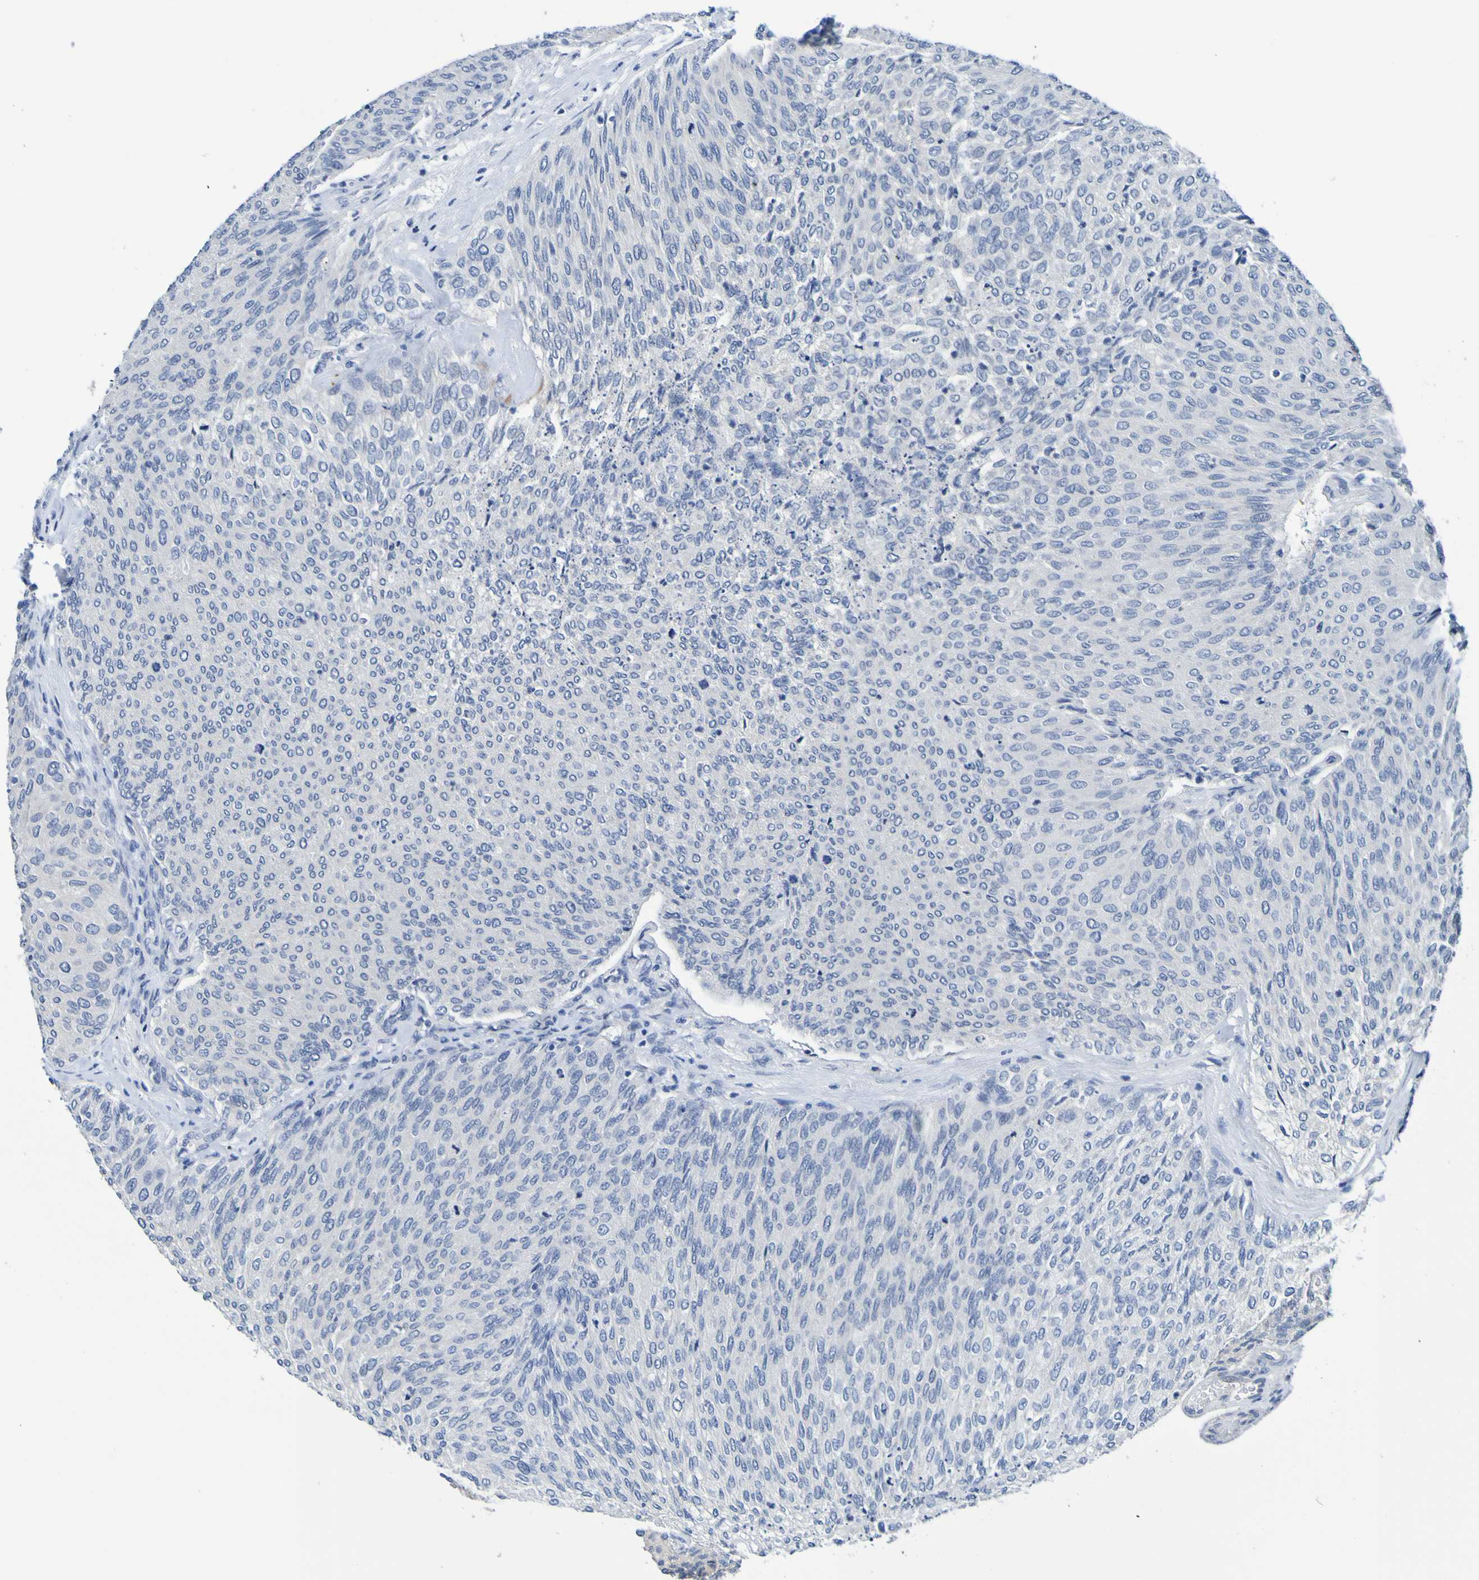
{"staining": {"intensity": "negative", "quantity": "none", "location": "none"}, "tissue": "urothelial cancer", "cell_type": "Tumor cells", "image_type": "cancer", "snomed": [{"axis": "morphology", "description": "Urothelial carcinoma, Low grade"}, {"axis": "topography", "description": "Urinary bladder"}], "caption": "High magnification brightfield microscopy of urothelial cancer stained with DAB (brown) and counterstained with hematoxylin (blue): tumor cells show no significant staining. The staining was performed using DAB (3,3'-diaminobenzidine) to visualize the protein expression in brown, while the nuclei were stained in blue with hematoxylin (Magnification: 20x).", "gene": "VMA21", "patient": {"sex": "female", "age": 79}}